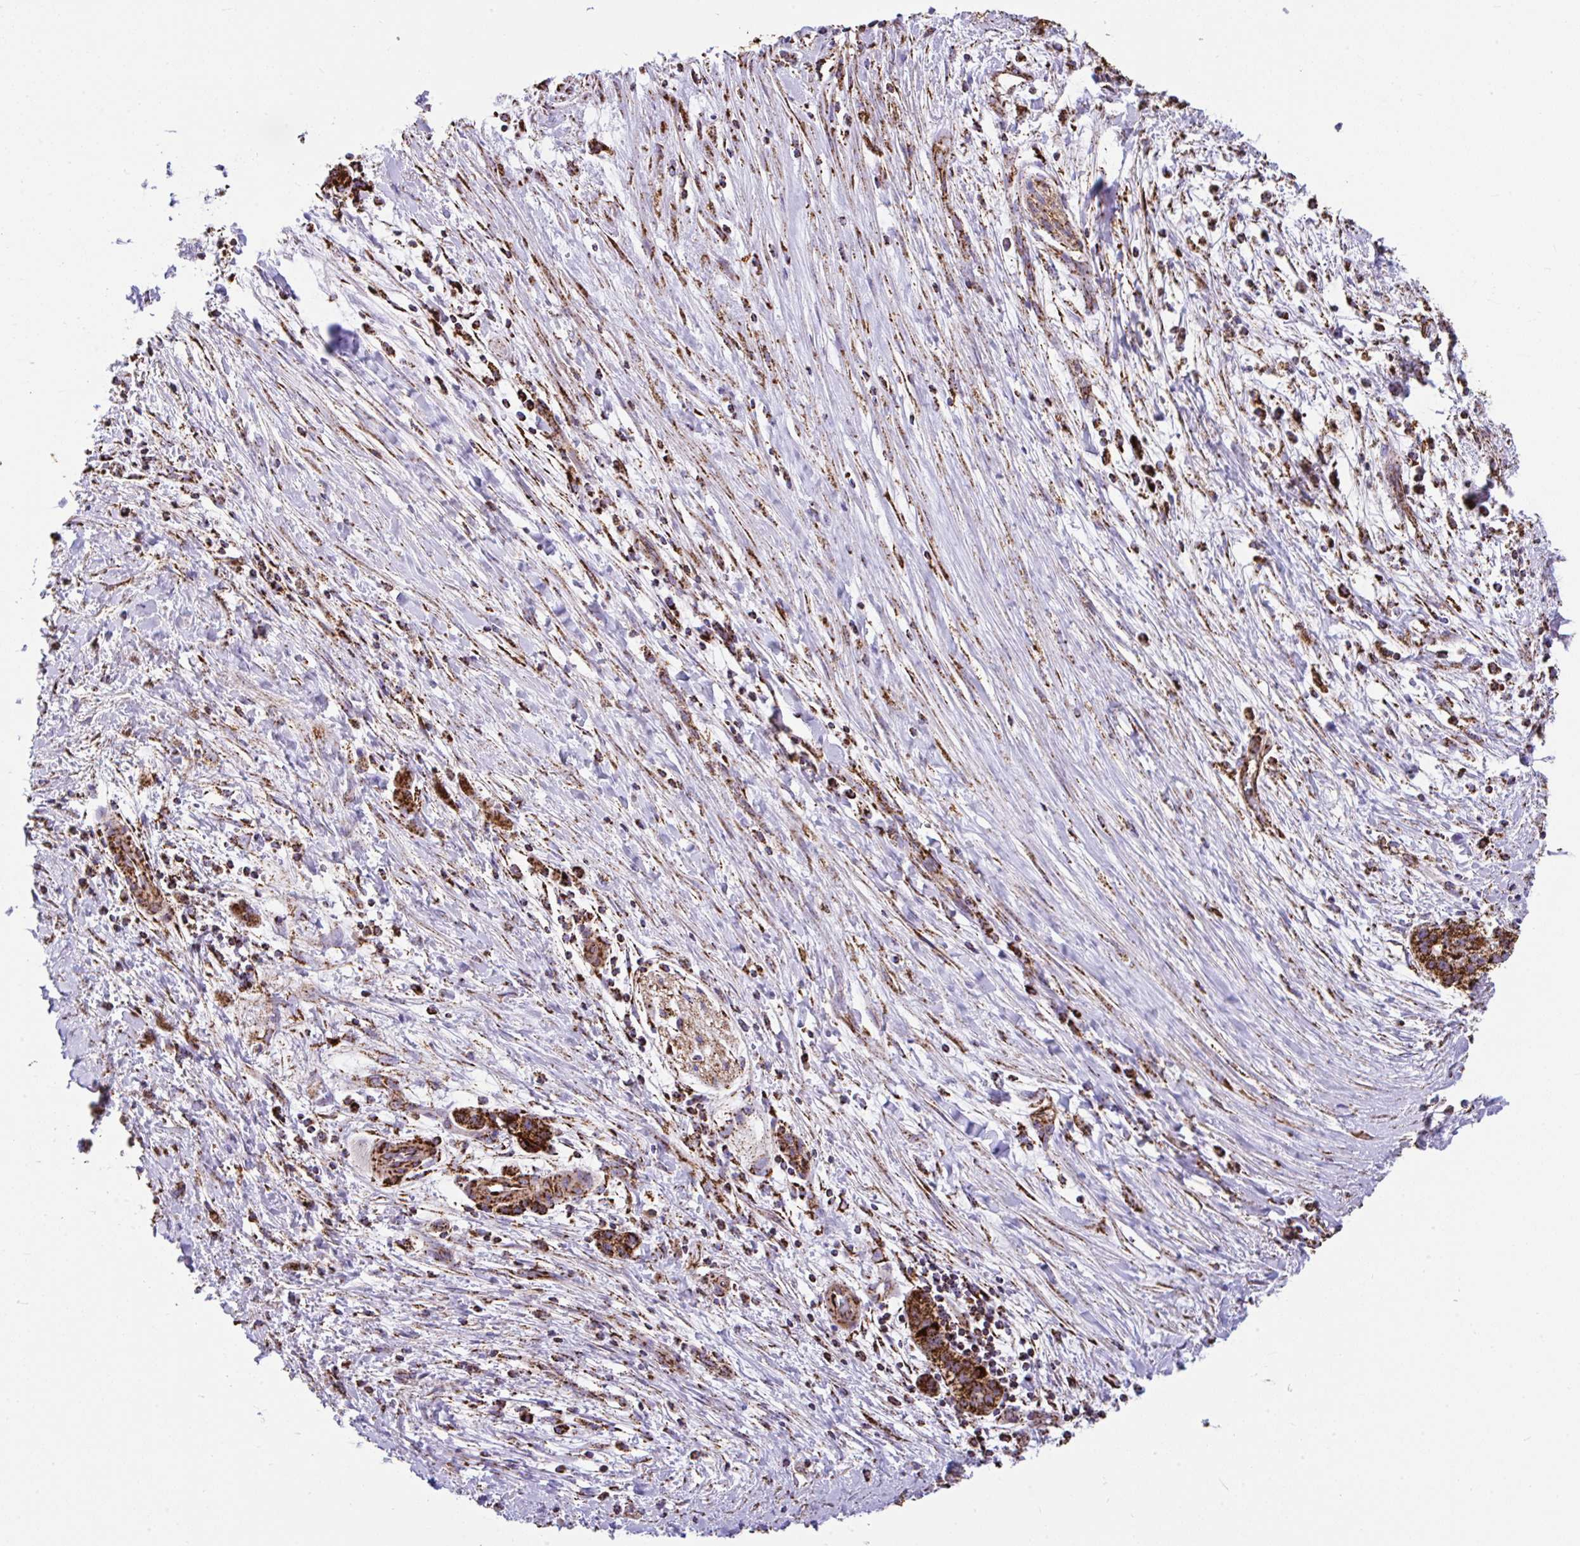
{"staining": {"intensity": "strong", "quantity": ">75%", "location": "cytoplasmic/membranous"}, "tissue": "pancreatic cancer", "cell_type": "Tumor cells", "image_type": "cancer", "snomed": [{"axis": "morphology", "description": "Adenocarcinoma, NOS"}, {"axis": "topography", "description": "Pancreas"}], "caption": "A high-resolution histopathology image shows immunohistochemistry (IHC) staining of pancreatic adenocarcinoma, which demonstrates strong cytoplasmic/membranous expression in approximately >75% of tumor cells. (DAB = brown stain, brightfield microscopy at high magnification).", "gene": "ANKRD33B", "patient": {"sex": "male", "age": 68}}